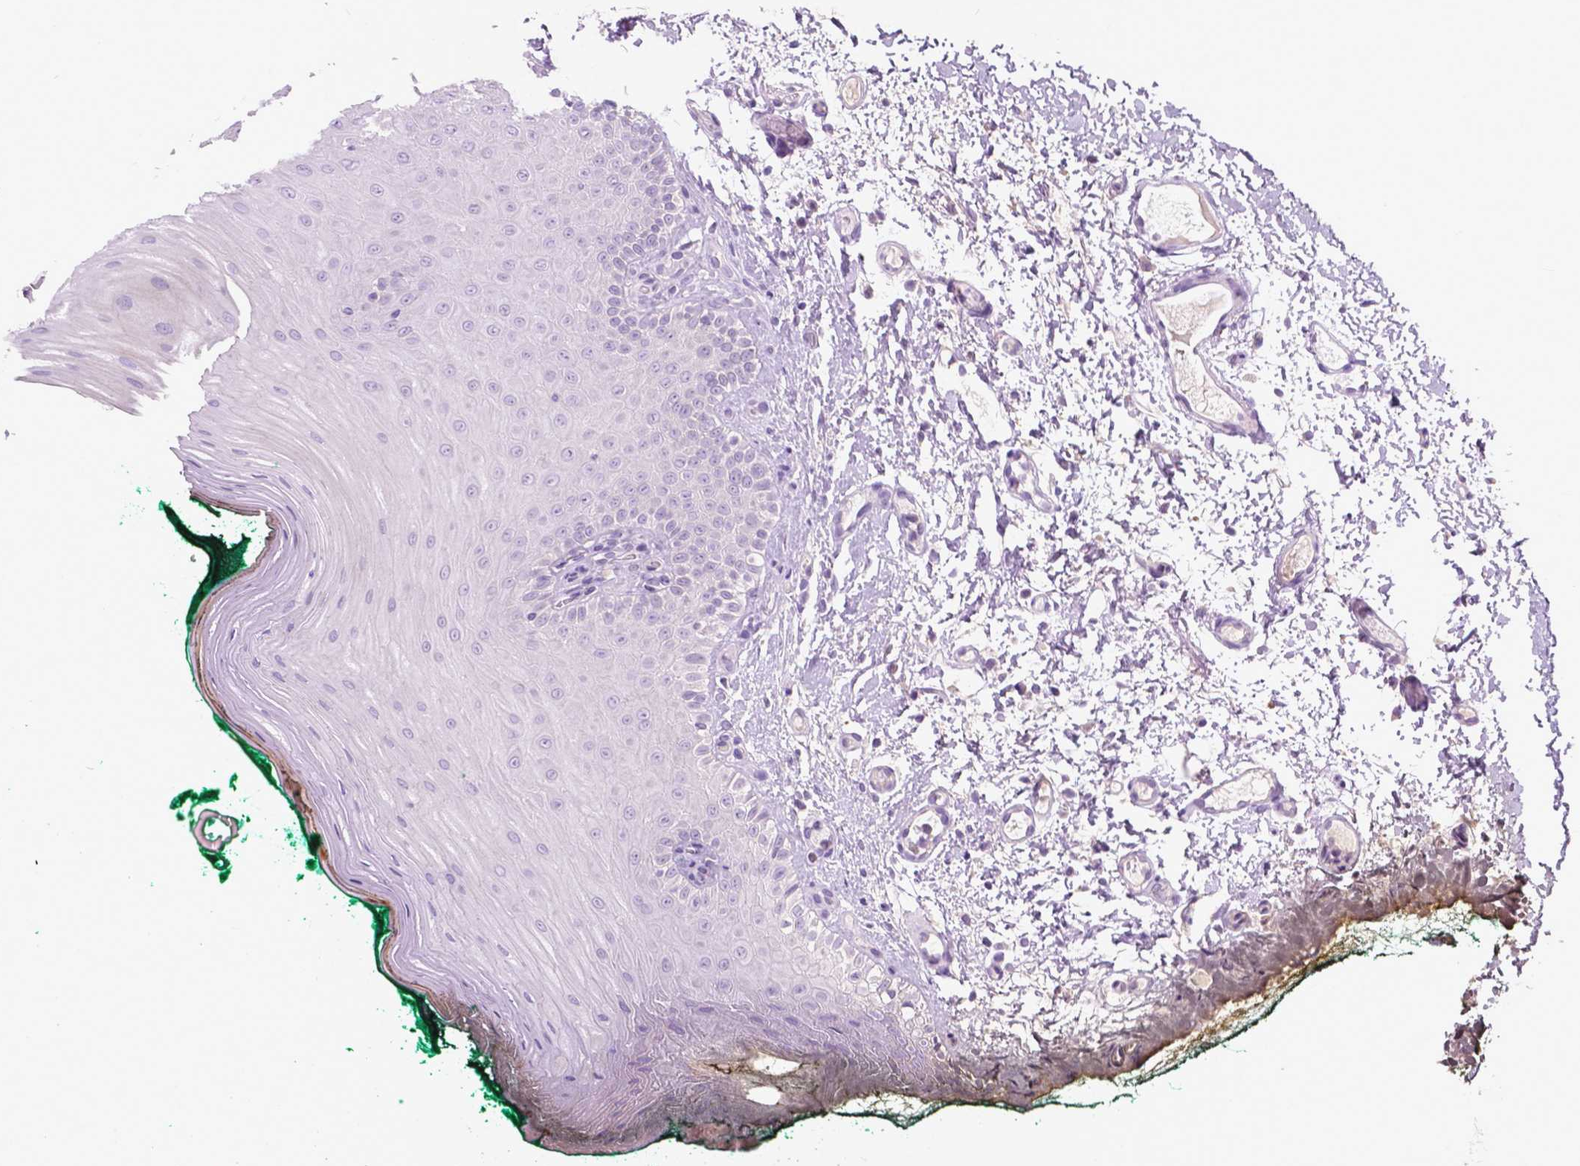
{"staining": {"intensity": "weak", "quantity": "<25%", "location": "cytoplasmic/membranous"}, "tissue": "oral mucosa", "cell_type": "Squamous epithelial cells", "image_type": "normal", "snomed": [{"axis": "morphology", "description": "Normal tissue, NOS"}, {"axis": "topography", "description": "Oral tissue"}], "caption": "A high-resolution histopathology image shows IHC staining of normal oral mucosa, which reveals no significant positivity in squamous epithelial cells.", "gene": "GPR37", "patient": {"sex": "female", "age": 83}}